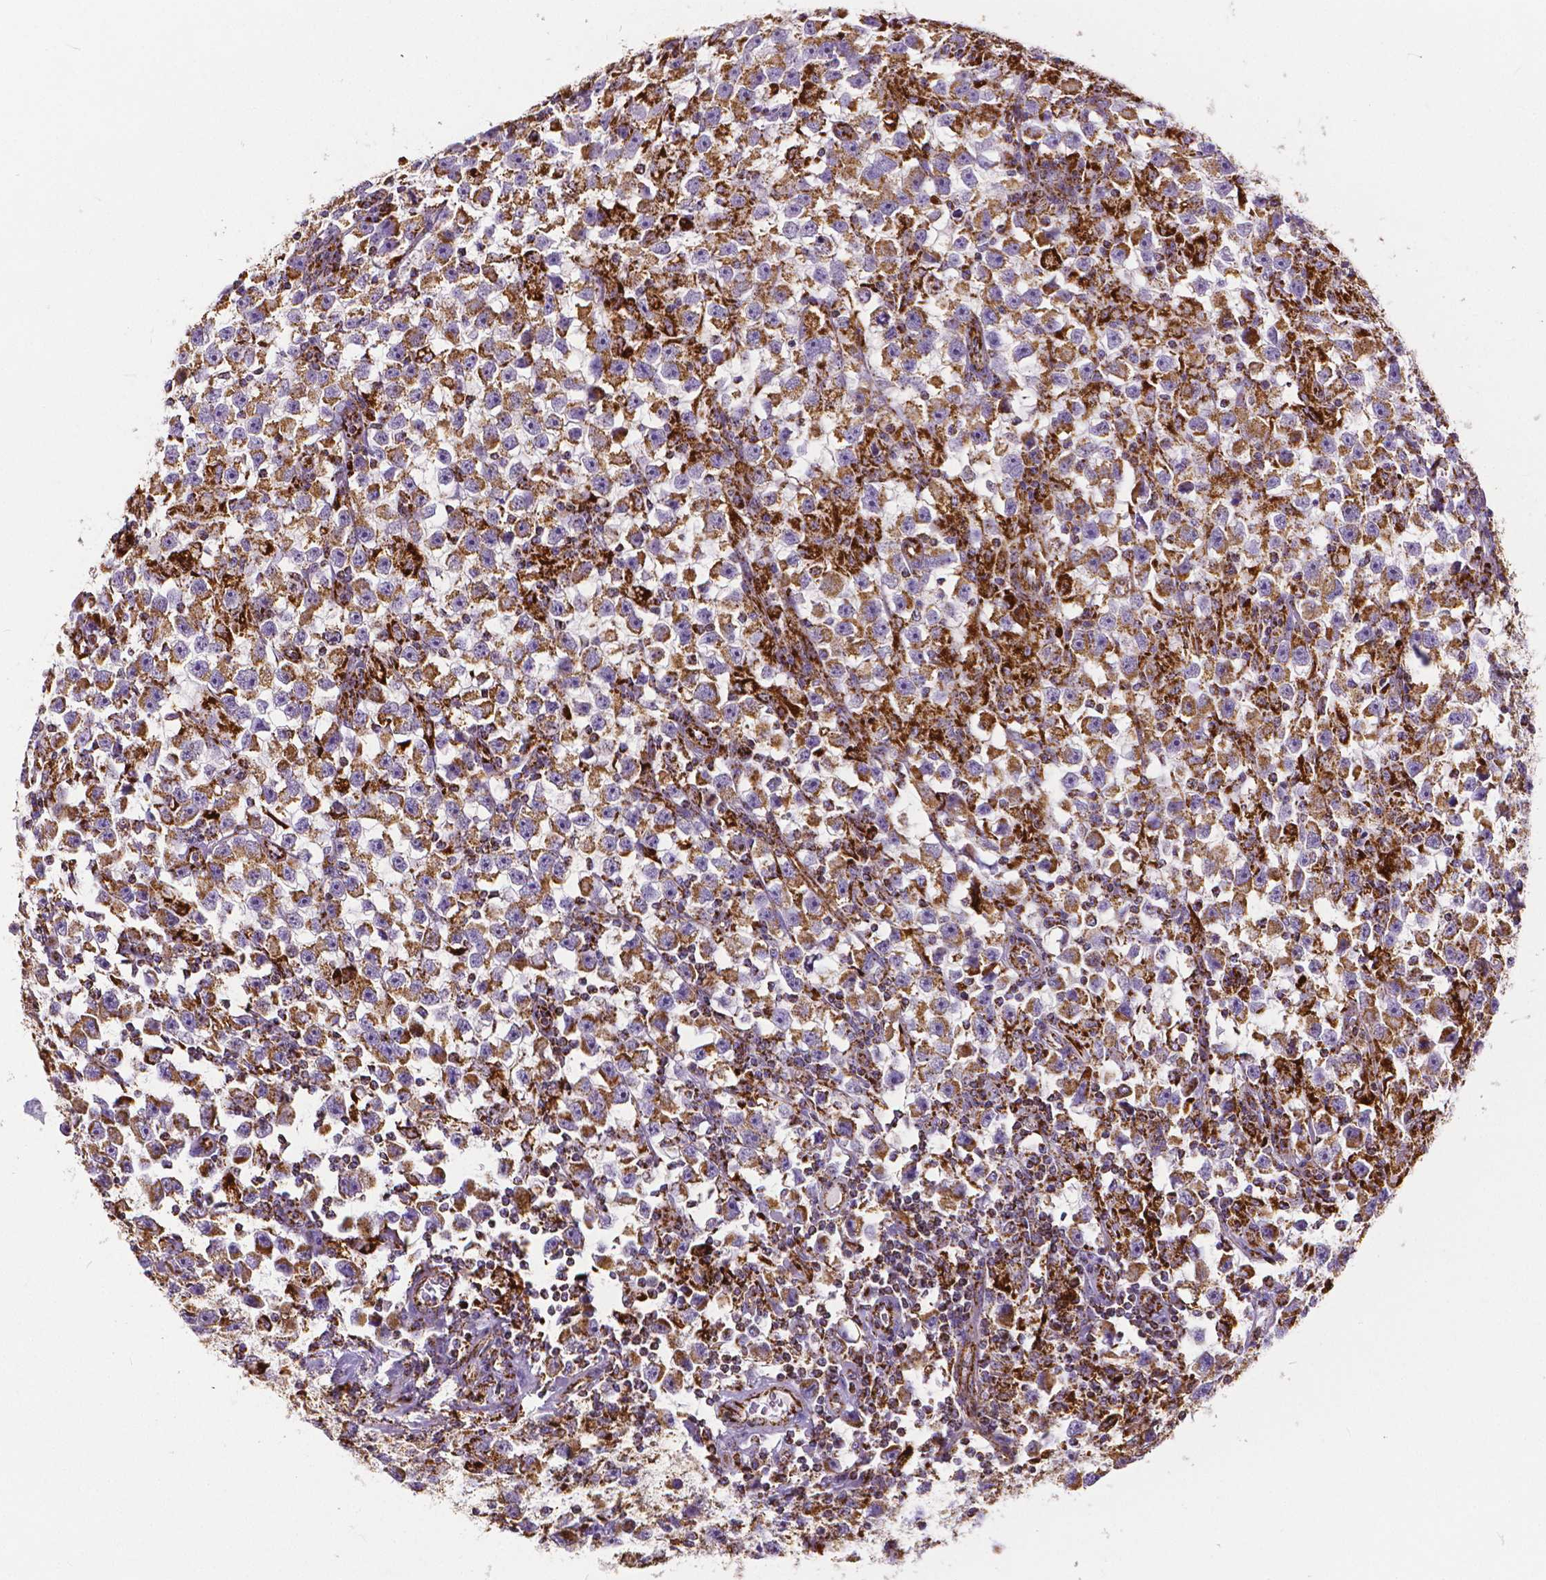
{"staining": {"intensity": "moderate", "quantity": ">75%", "location": "cytoplasmic/membranous"}, "tissue": "testis cancer", "cell_type": "Tumor cells", "image_type": "cancer", "snomed": [{"axis": "morphology", "description": "Seminoma, NOS"}, {"axis": "topography", "description": "Testis"}], "caption": "Tumor cells reveal medium levels of moderate cytoplasmic/membranous positivity in about >75% of cells in testis cancer. (brown staining indicates protein expression, while blue staining denotes nuclei).", "gene": "MACC1", "patient": {"sex": "male", "age": 33}}